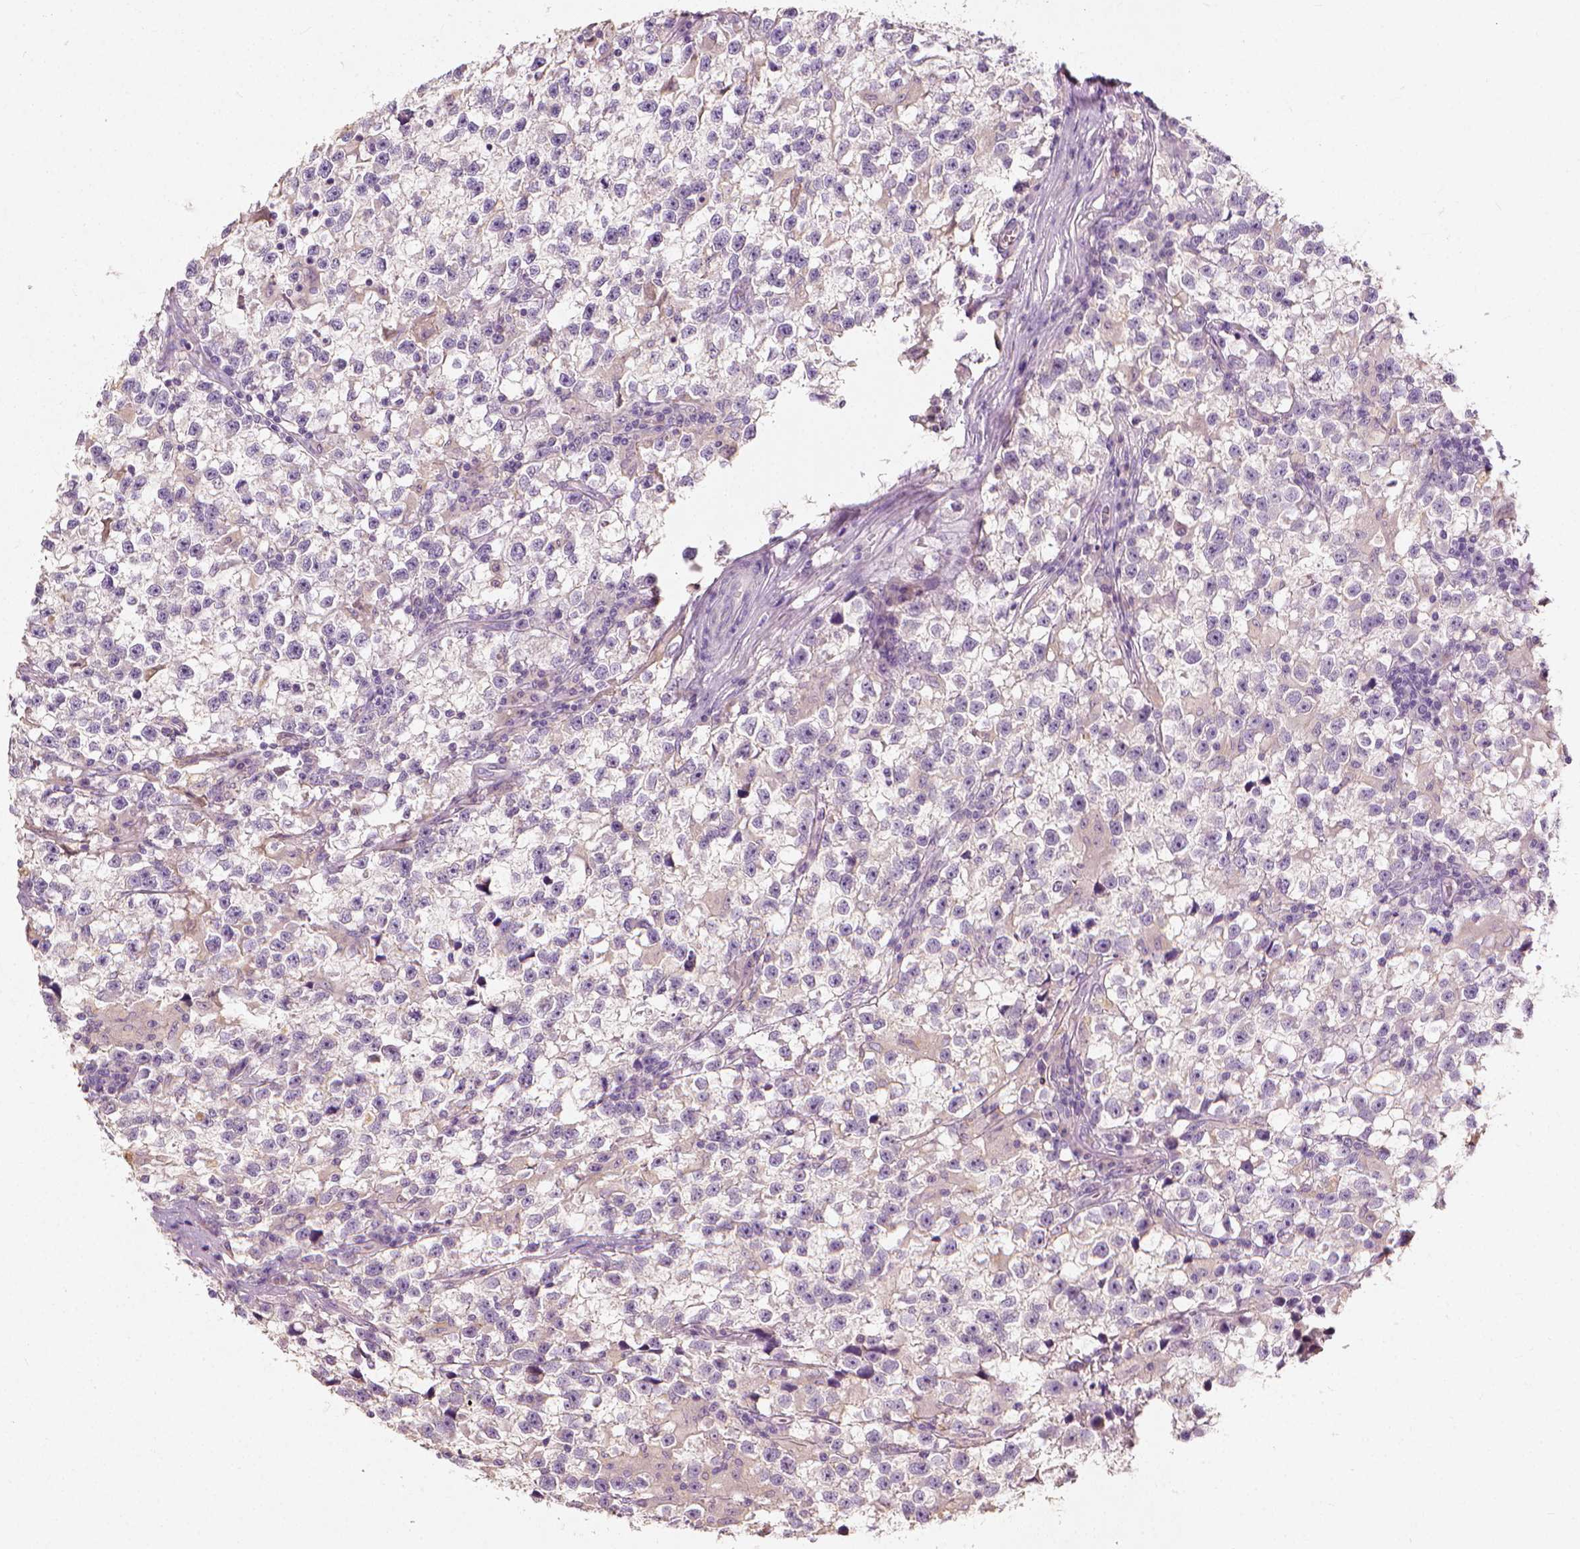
{"staining": {"intensity": "negative", "quantity": "none", "location": "none"}, "tissue": "testis cancer", "cell_type": "Tumor cells", "image_type": "cancer", "snomed": [{"axis": "morphology", "description": "Seminoma, NOS"}, {"axis": "topography", "description": "Testis"}], "caption": "Tumor cells are negative for brown protein staining in testis seminoma. Nuclei are stained in blue.", "gene": "DHCR24", "patient": {"sex": "male", "age": 31}}